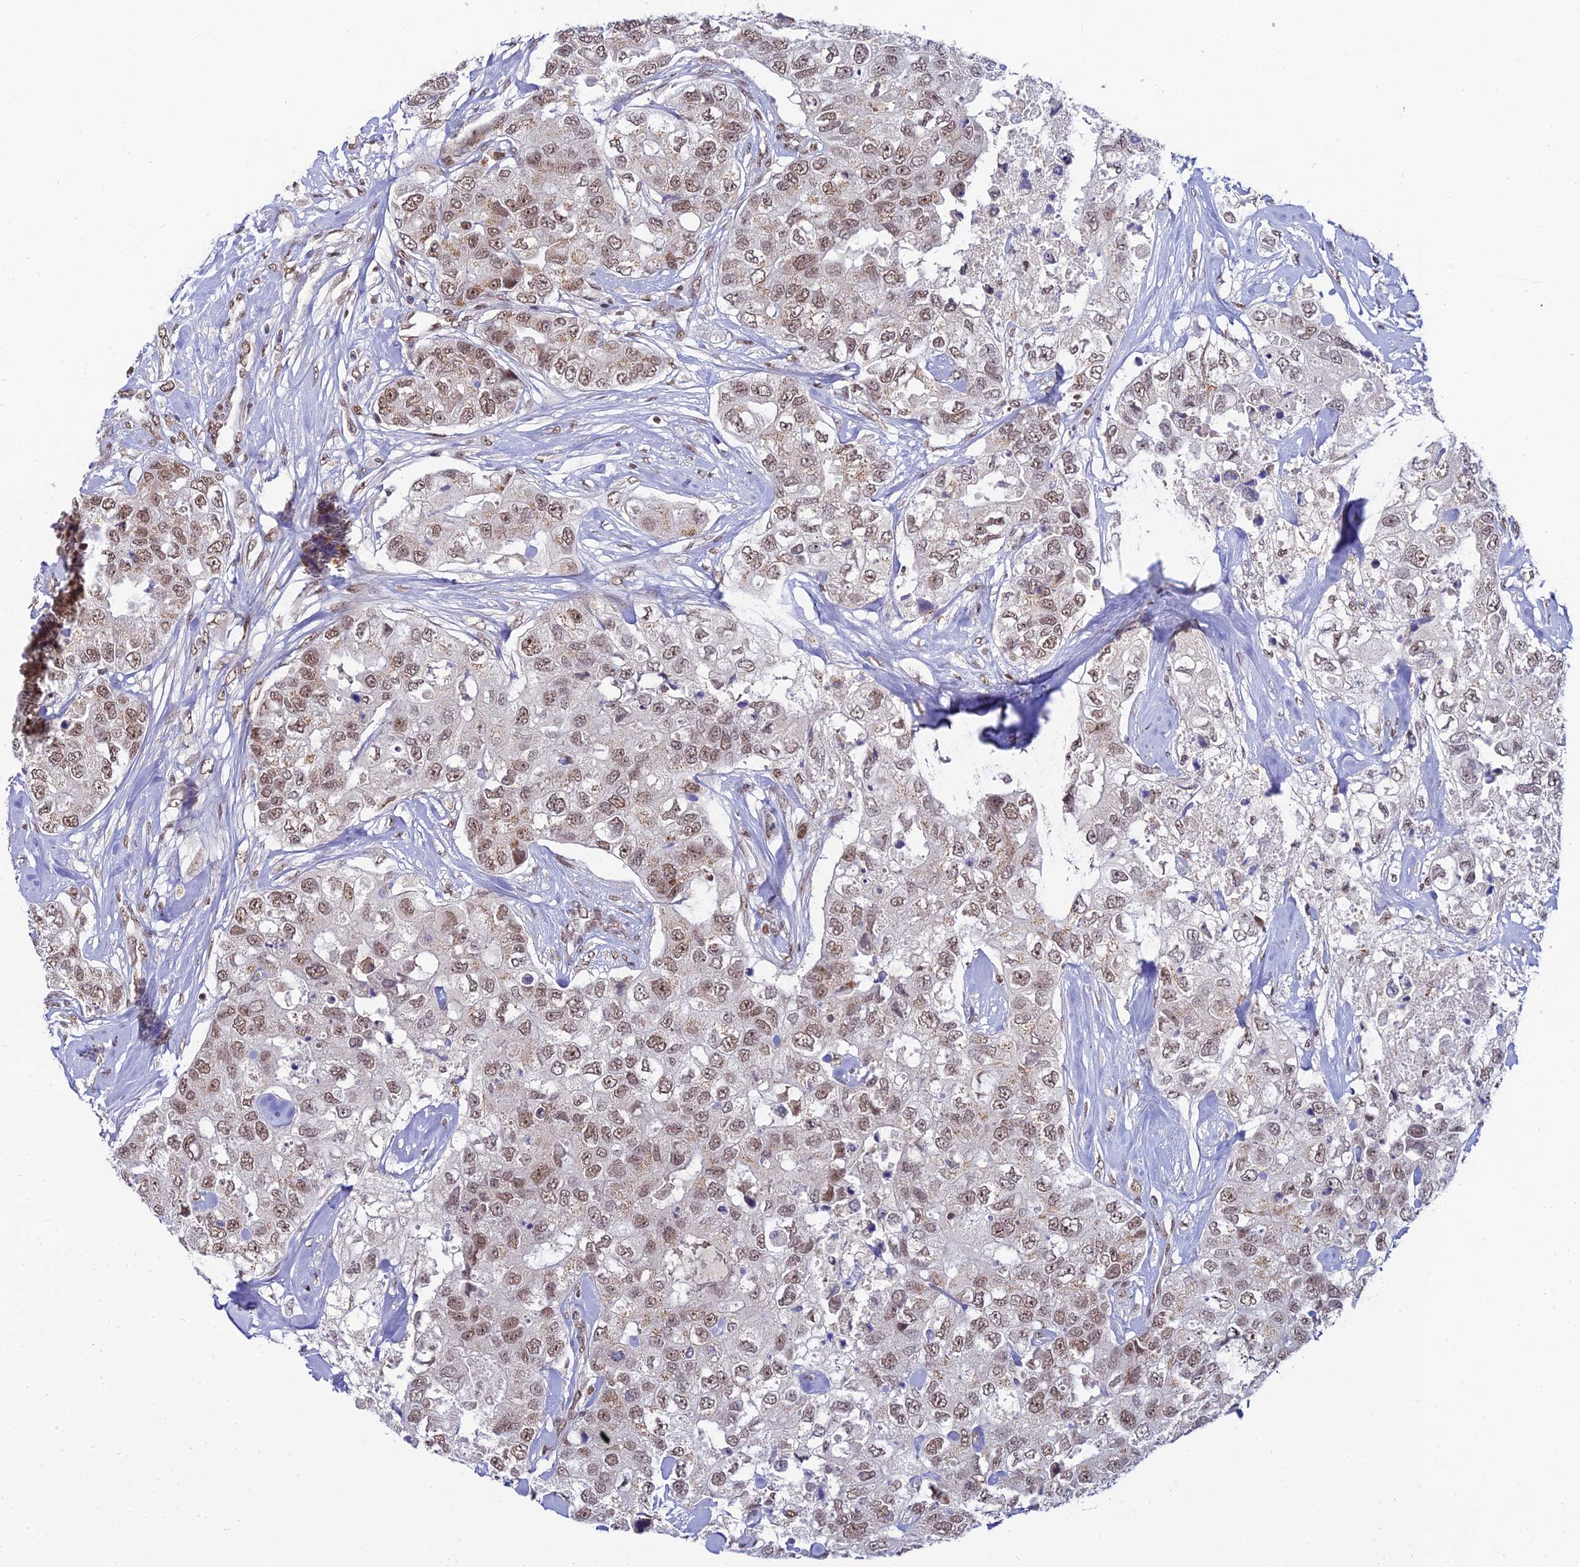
{"staining": {"intensity": "moderate", "quantity": ">75%", "location": "nuclear"}, "tissue": "breast cancer", "cell_type": "Tumor cells", "image_type": "cancer", "snomed": [{"axis": "morphology", "description": "Duct carcinoma"}, {"axis": "topography", "description": "Breast"}], "caption": "Protein analysis of intraductal carcinoma (breast) tissue shows moderate nuclear expression in approximately >75% of tumor cells.", "gene": "EXOSC3", "patient": {"sex": "female", "age": 62}}